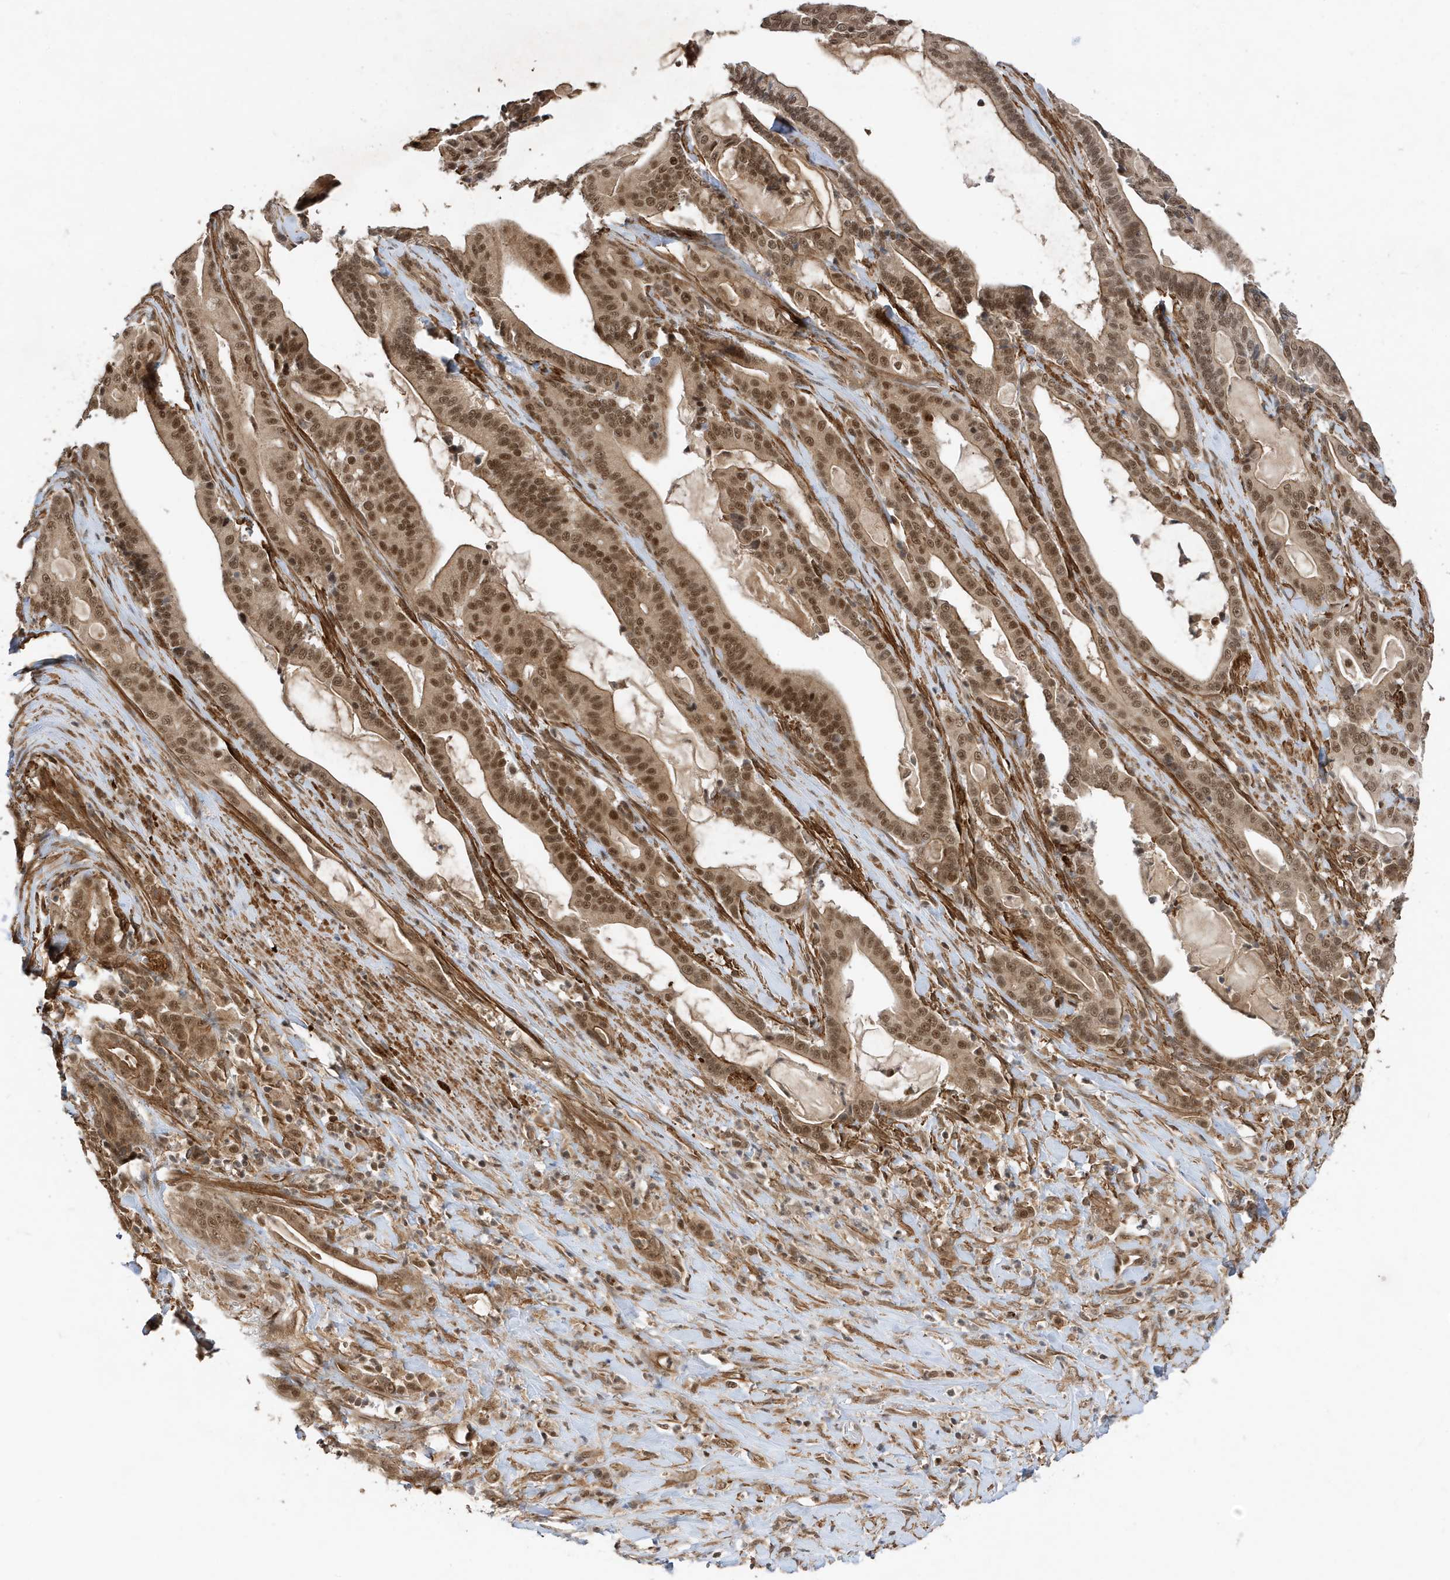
{"staining": {"intensity": "moderate", "quantity": ">75%", "location": "cytoplasmic/membranous,nuclear"}, "tissue": "pancreatic cancer", "cell_type": "Tumor cells", "image_type": "cancer", "snomed": [{"axis": "morphology", "description": "Adenocarcinoma, NOS"}, {"axis": "topography", "description": "Pancreas"}], "caption": "A medium amount of moderate cytoplasmic/membranous and nuclear positivity is seen in approximately >75% of tumor cells in pancreatic adenocarcinoma tissue.", "gene": "MAST3", "patient": {"sex": "male", "age": 63}}